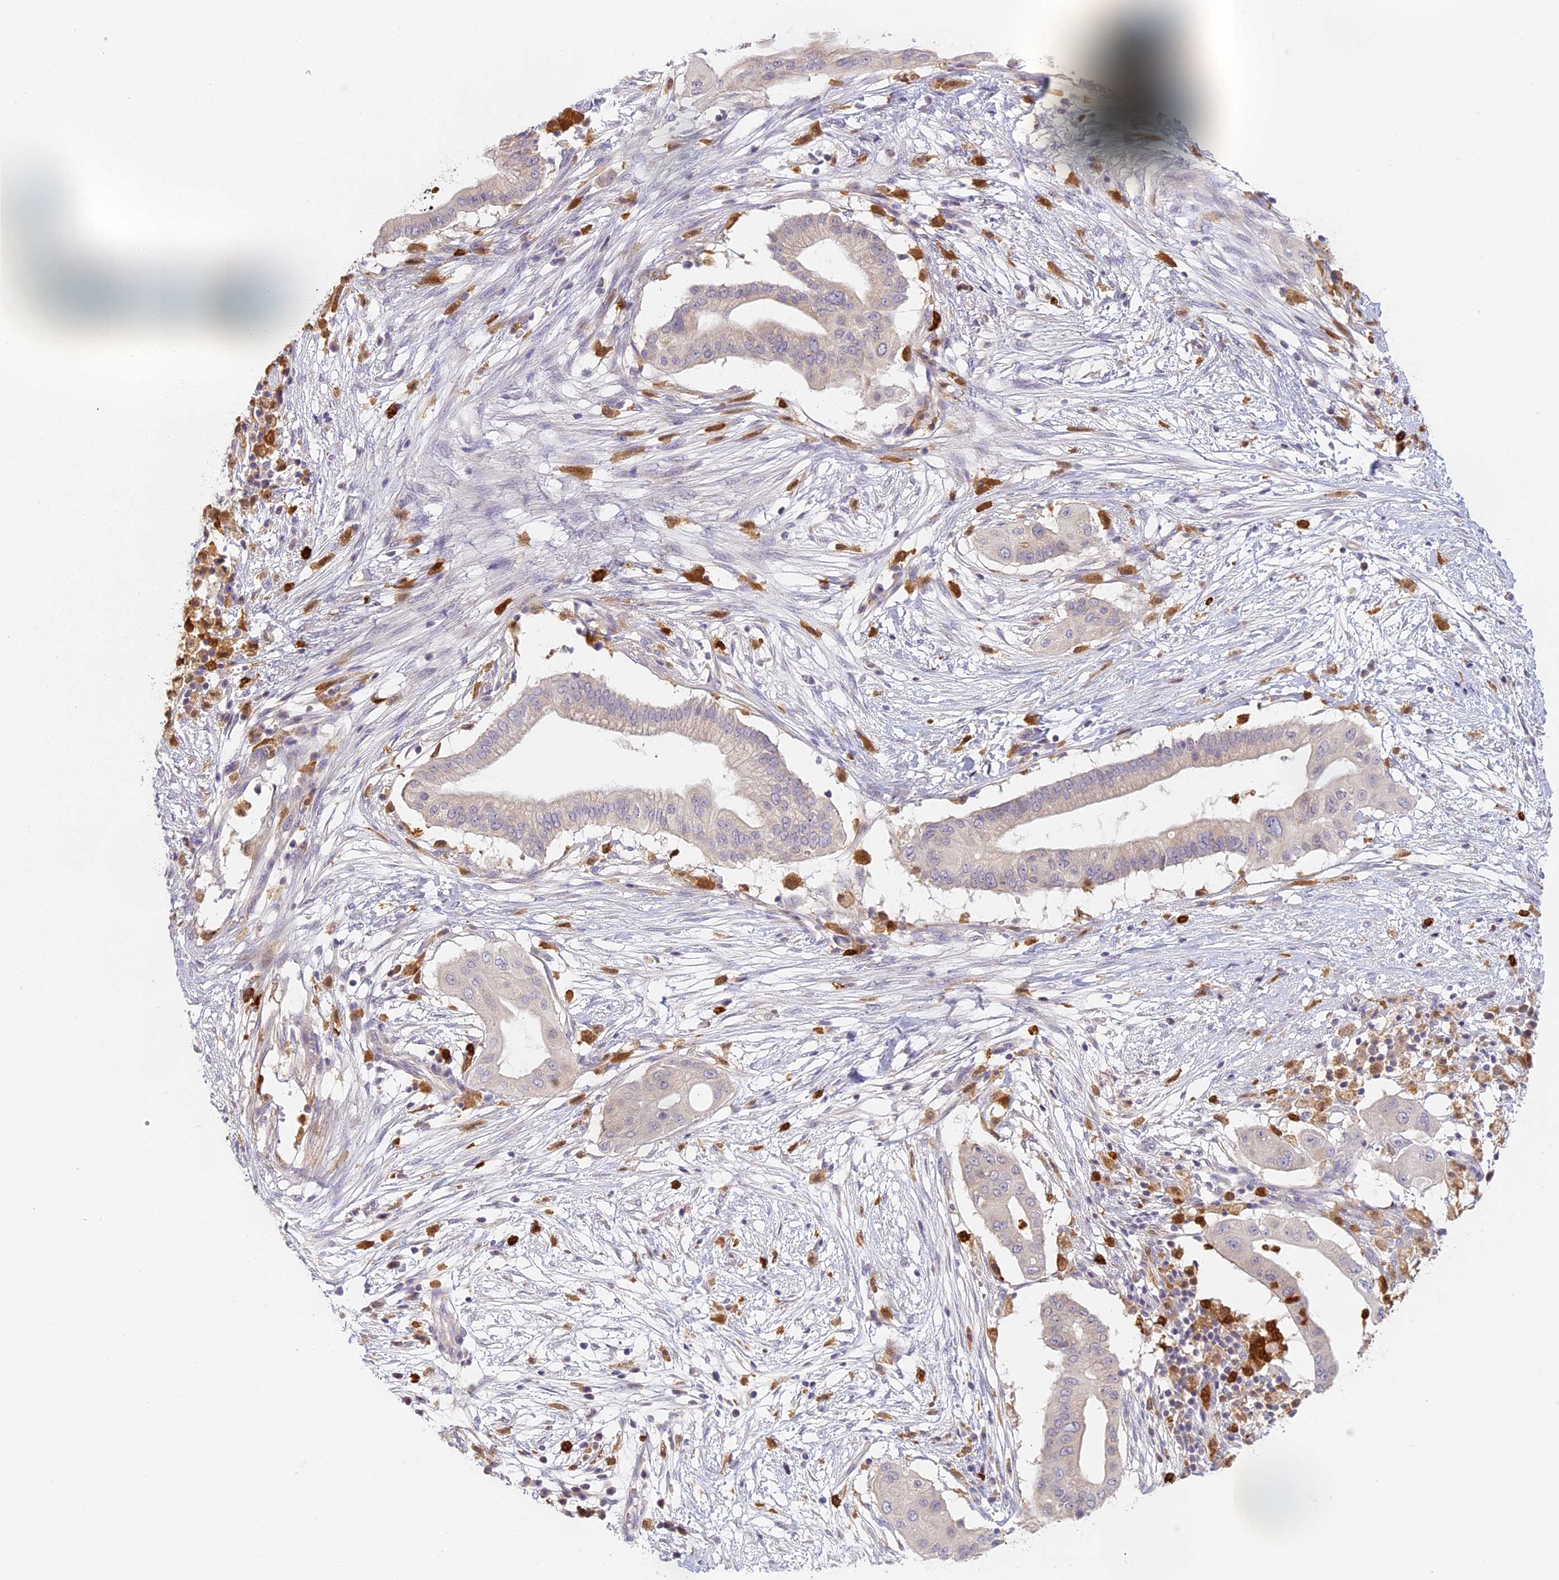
{"staining": {"intensity": "negative", "quantity": "none", "location": "none"}, "tissue": "pancreatic cancer", "cell_type": "Tumor cells", "image_type": "cancer", "snomed": [{"axis": "morphology", "description": "Adenocarcinoma, NOS"}, {"axis": "topography", "description": "Pancreas"}], "caption": "Tumor cells show no significant protein expression in pancreatic cancer (adenocarcinoma).", "gene": "NCF4", "patient": {"sex": "male", "age": 68}}